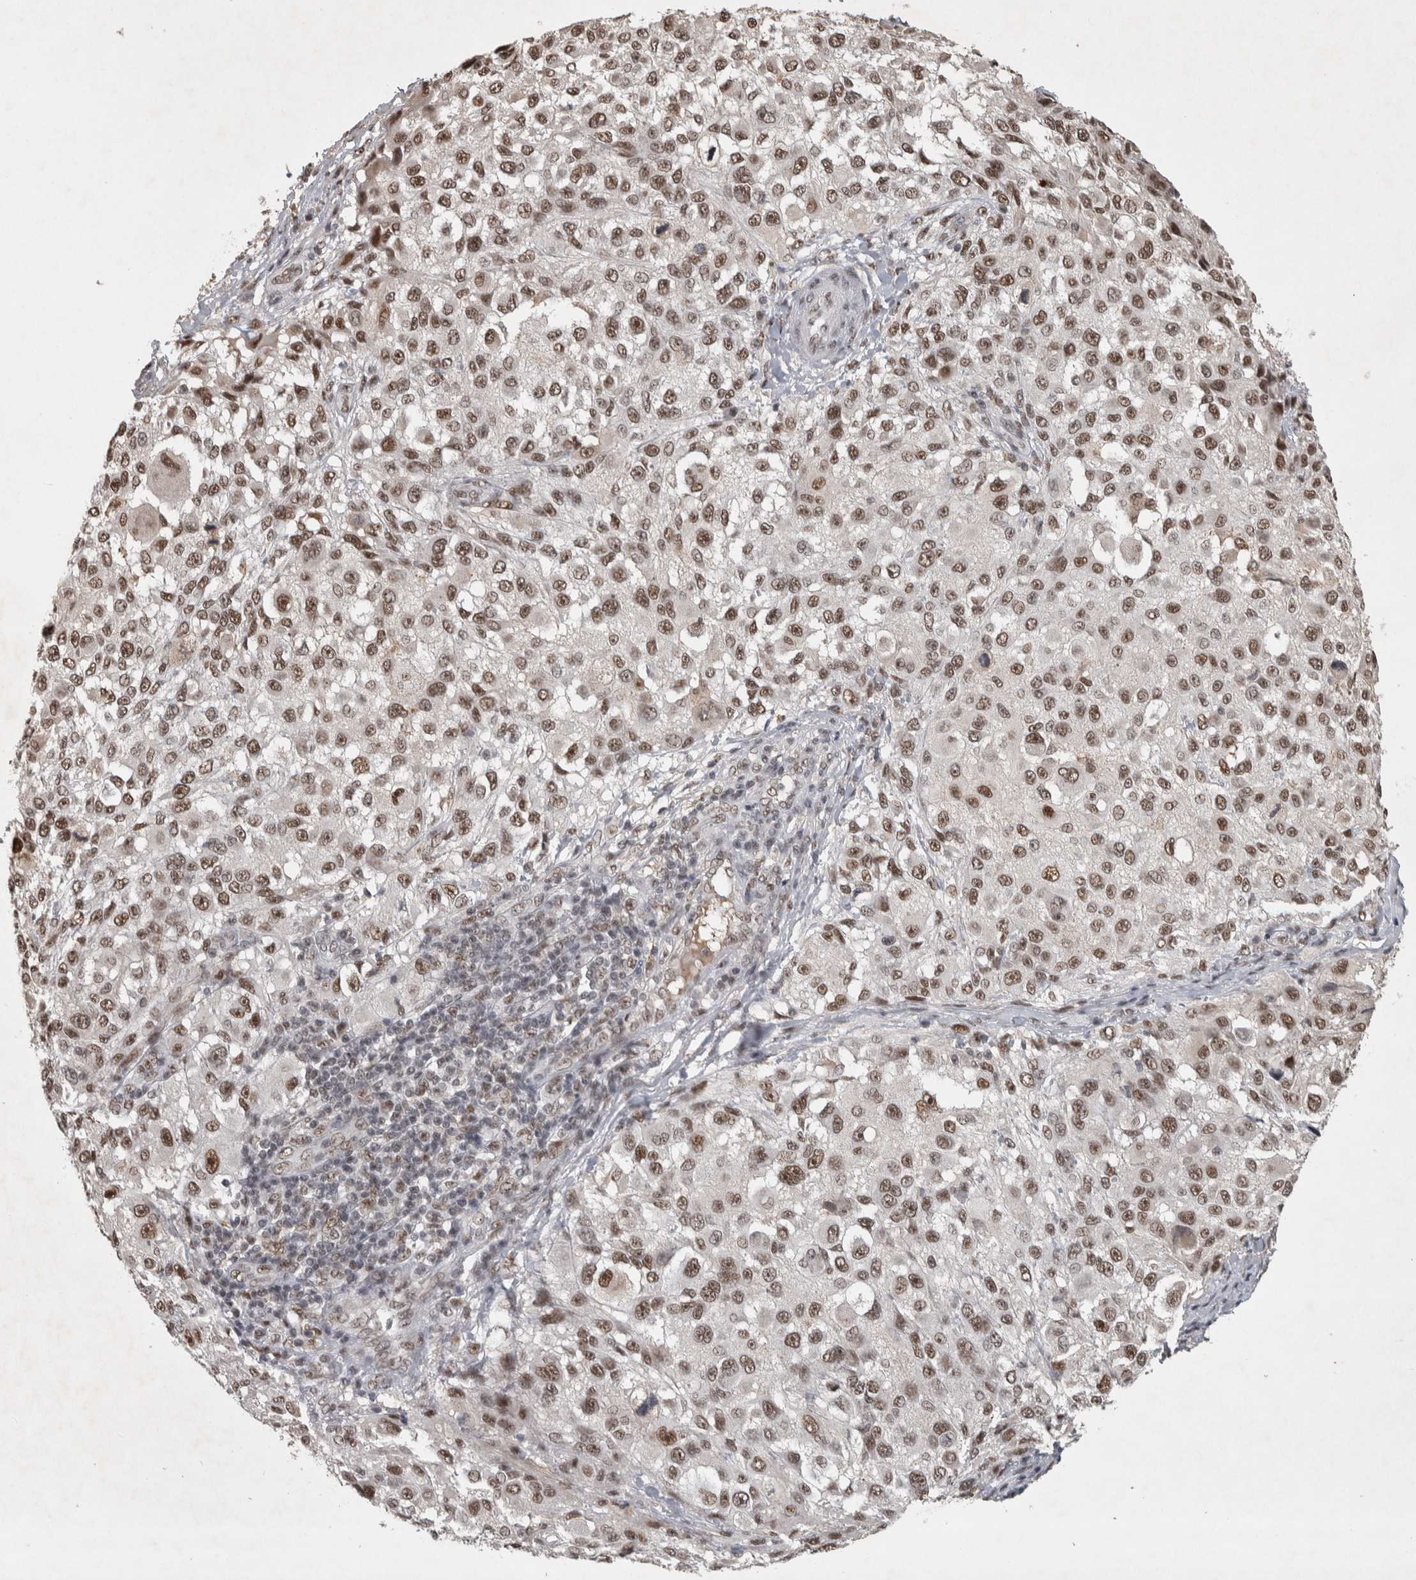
{"staining": {"intensity": "moderate", "quantity": ">75%", "location": "nuclear"}, "tissue": "melanoma", "cell_type": "Tumor cells", "image_type": "cancer", "snomed": [{"axis": "morphology", "description": "Necrosis, NOS"}, {"axis": "morphology", "description": "Malignant melanoma, NOS"}, {"axis": "topography", "description": "Skin"}], "caption": "Moderate nuclear staining for a protein is appreciated in about >75% of tumor cells of melanoma using IHC.", "gene": "DDX42", "patient": {"sex": "female", "age": 87}}